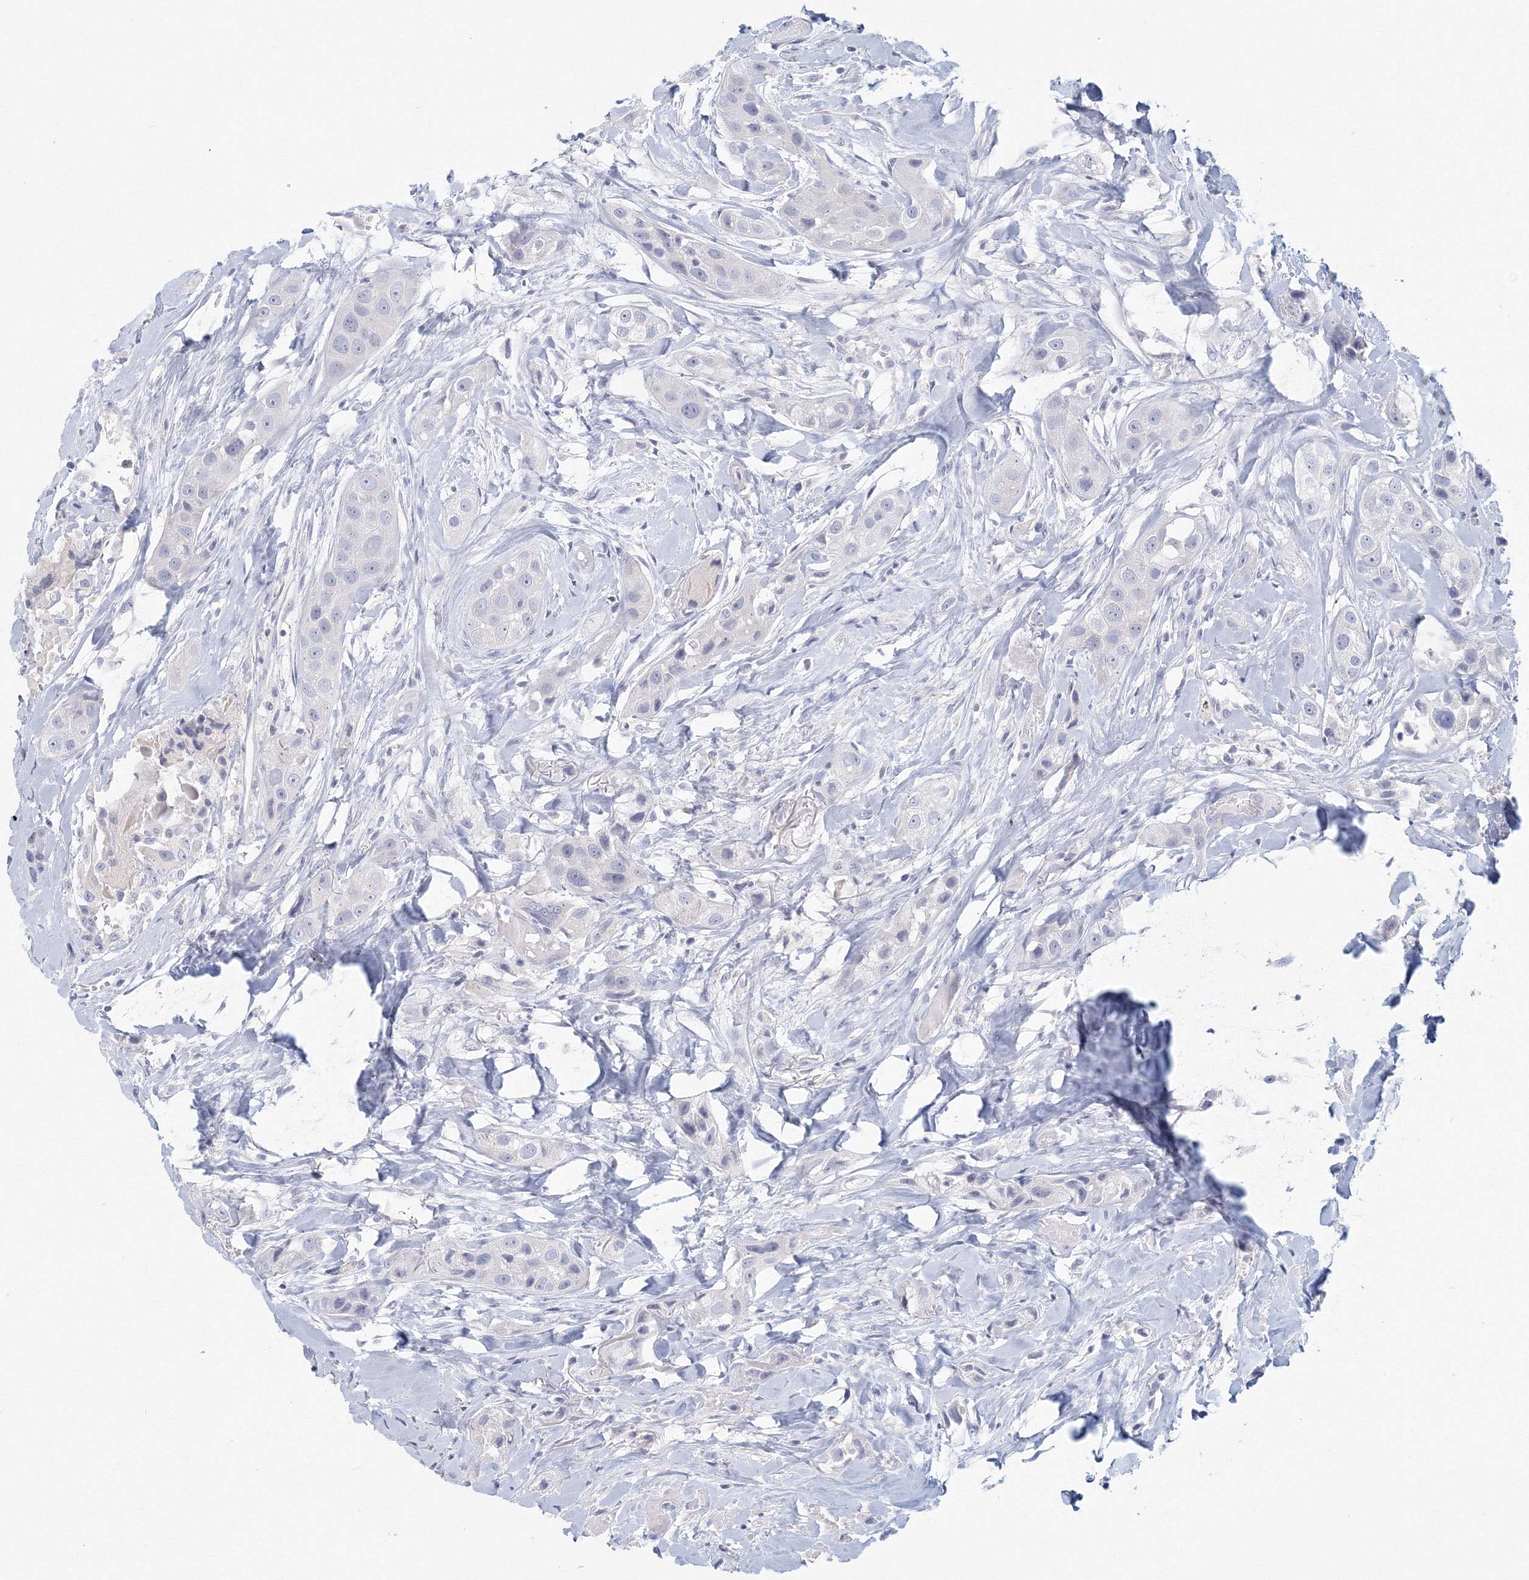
{"staining": {"intensity": "negative", "quantity": "none", "location": "none"}, "tissue": "head and neck cancer", "cell_type": "Tumor cells", "image_type": "cancer", "snomed": [{"axis": "morphology", "description": "Normal tissue, NOS"}, {"axis": "morphology", "description": "Squamous cell carcinoma, NOS"}, {"axis": "topography", "description": "Skeletal muscle"}, {"axis": "topography", "description": "Head-Neck"}], "caption": "Immunohistochemistry histopathology image of neoplastic tissue: human head and neck cancer stained with DAB (3,3'-diaminobenzidine) exhibits no significant protein staining in tumor cells. (DAB immunohistochemistry, high magnification).", "gene": "TACC2", "patient": {"sex": "male", "age": 51}}